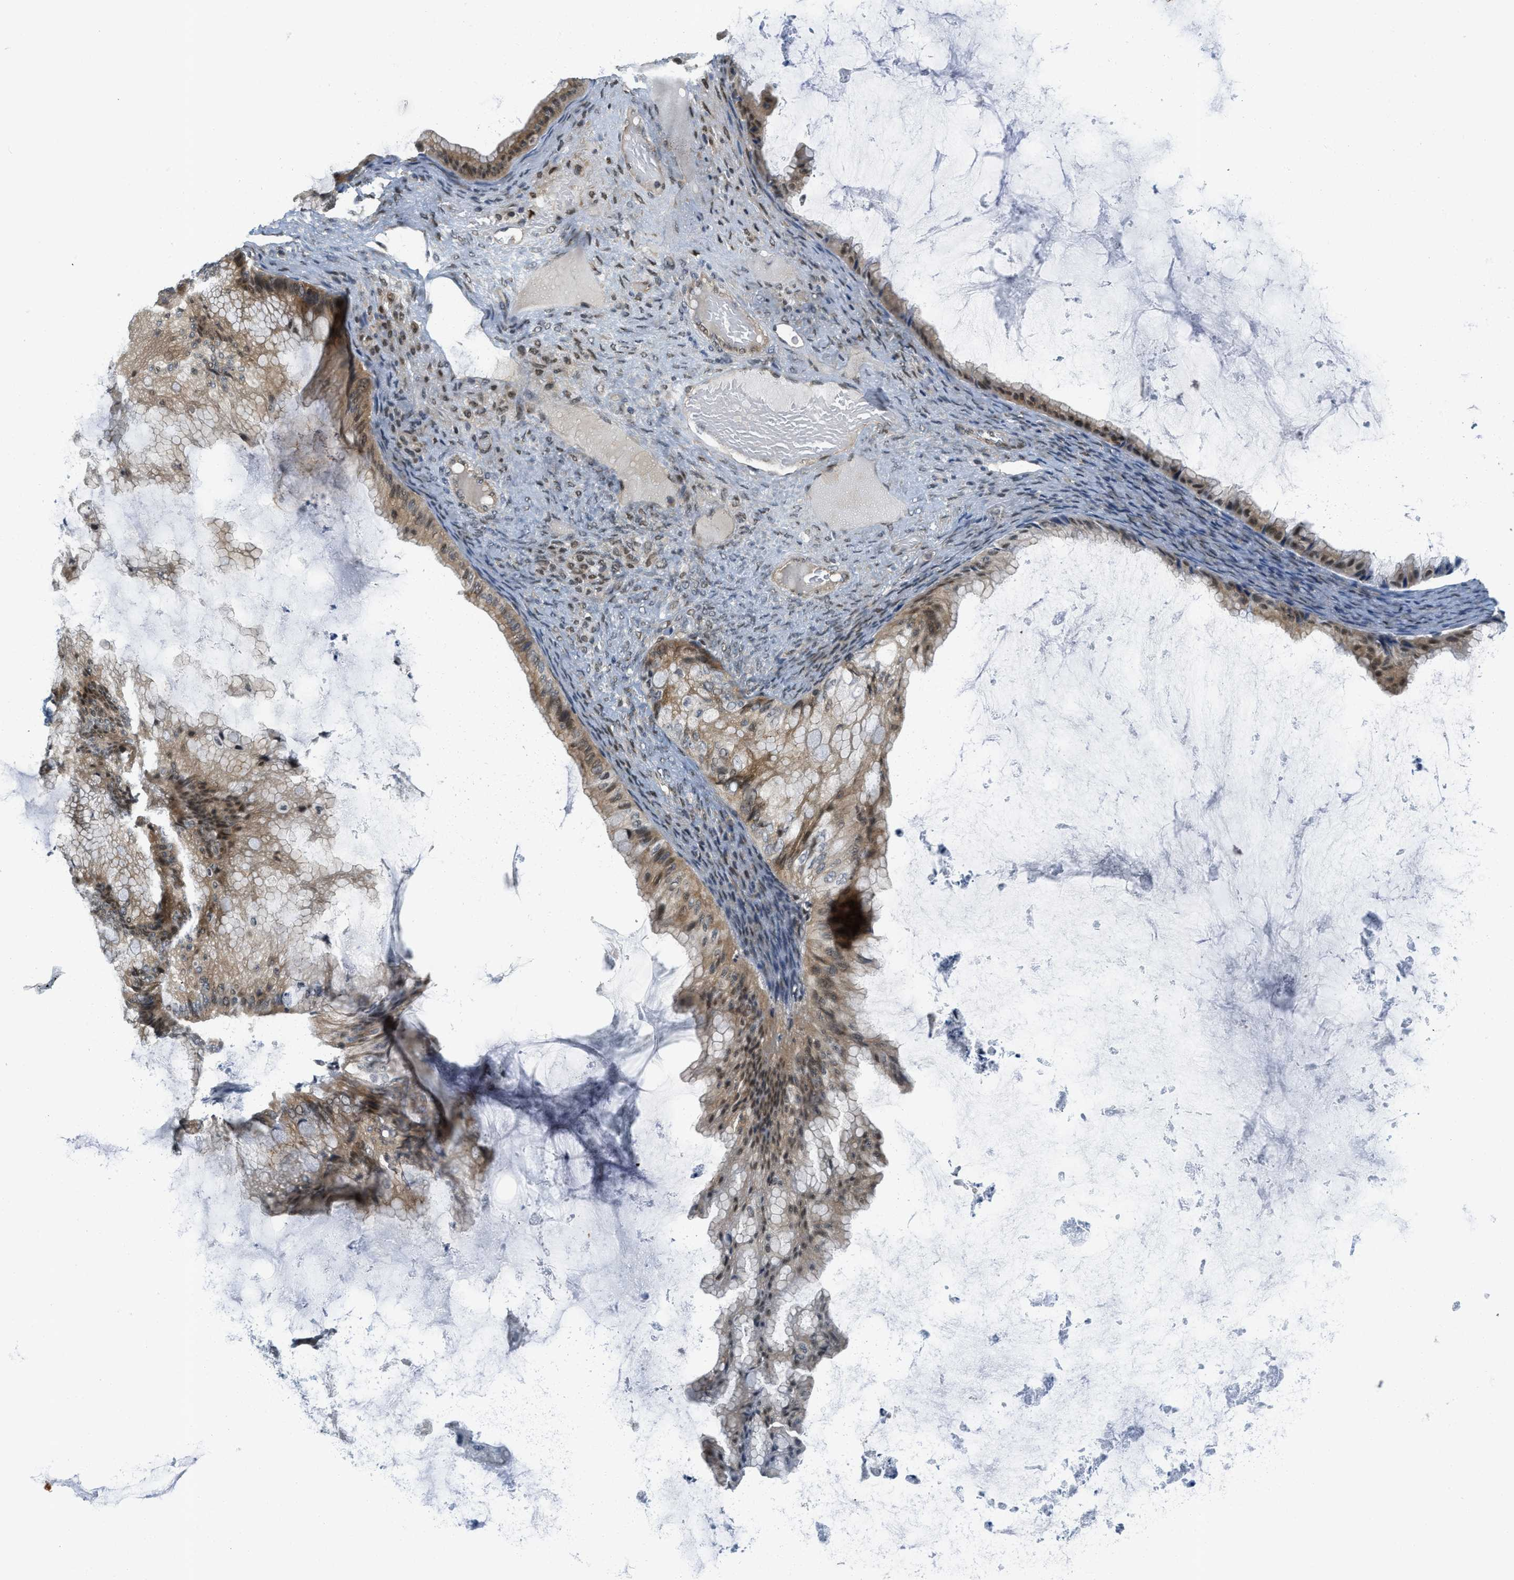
{"staining": {"intensity": "moderate", "quantity": ">75%", "location": "cytoplasmic/membranous,nuclear"}, "tissue": "ovarian cancer", "cell_type": "Tumor cells", "image_type": "cancer", "snomed": [{"axis": "morphology", "description": "Cystadenocarcinoma, mucinous, NOS"}, {"axis": "topography", "description": "Ovary"}], "caption": "This image reveals immunohistochemistry staining of ovarian cancer (mucinous cystadenocarcinoma), with medium moderate cytoplasmic/membranous and nuclear positivity in approximately >75% of tumor cells.", "gene": "KMT2A", "patient": {"sex": "female", "age": 61}}